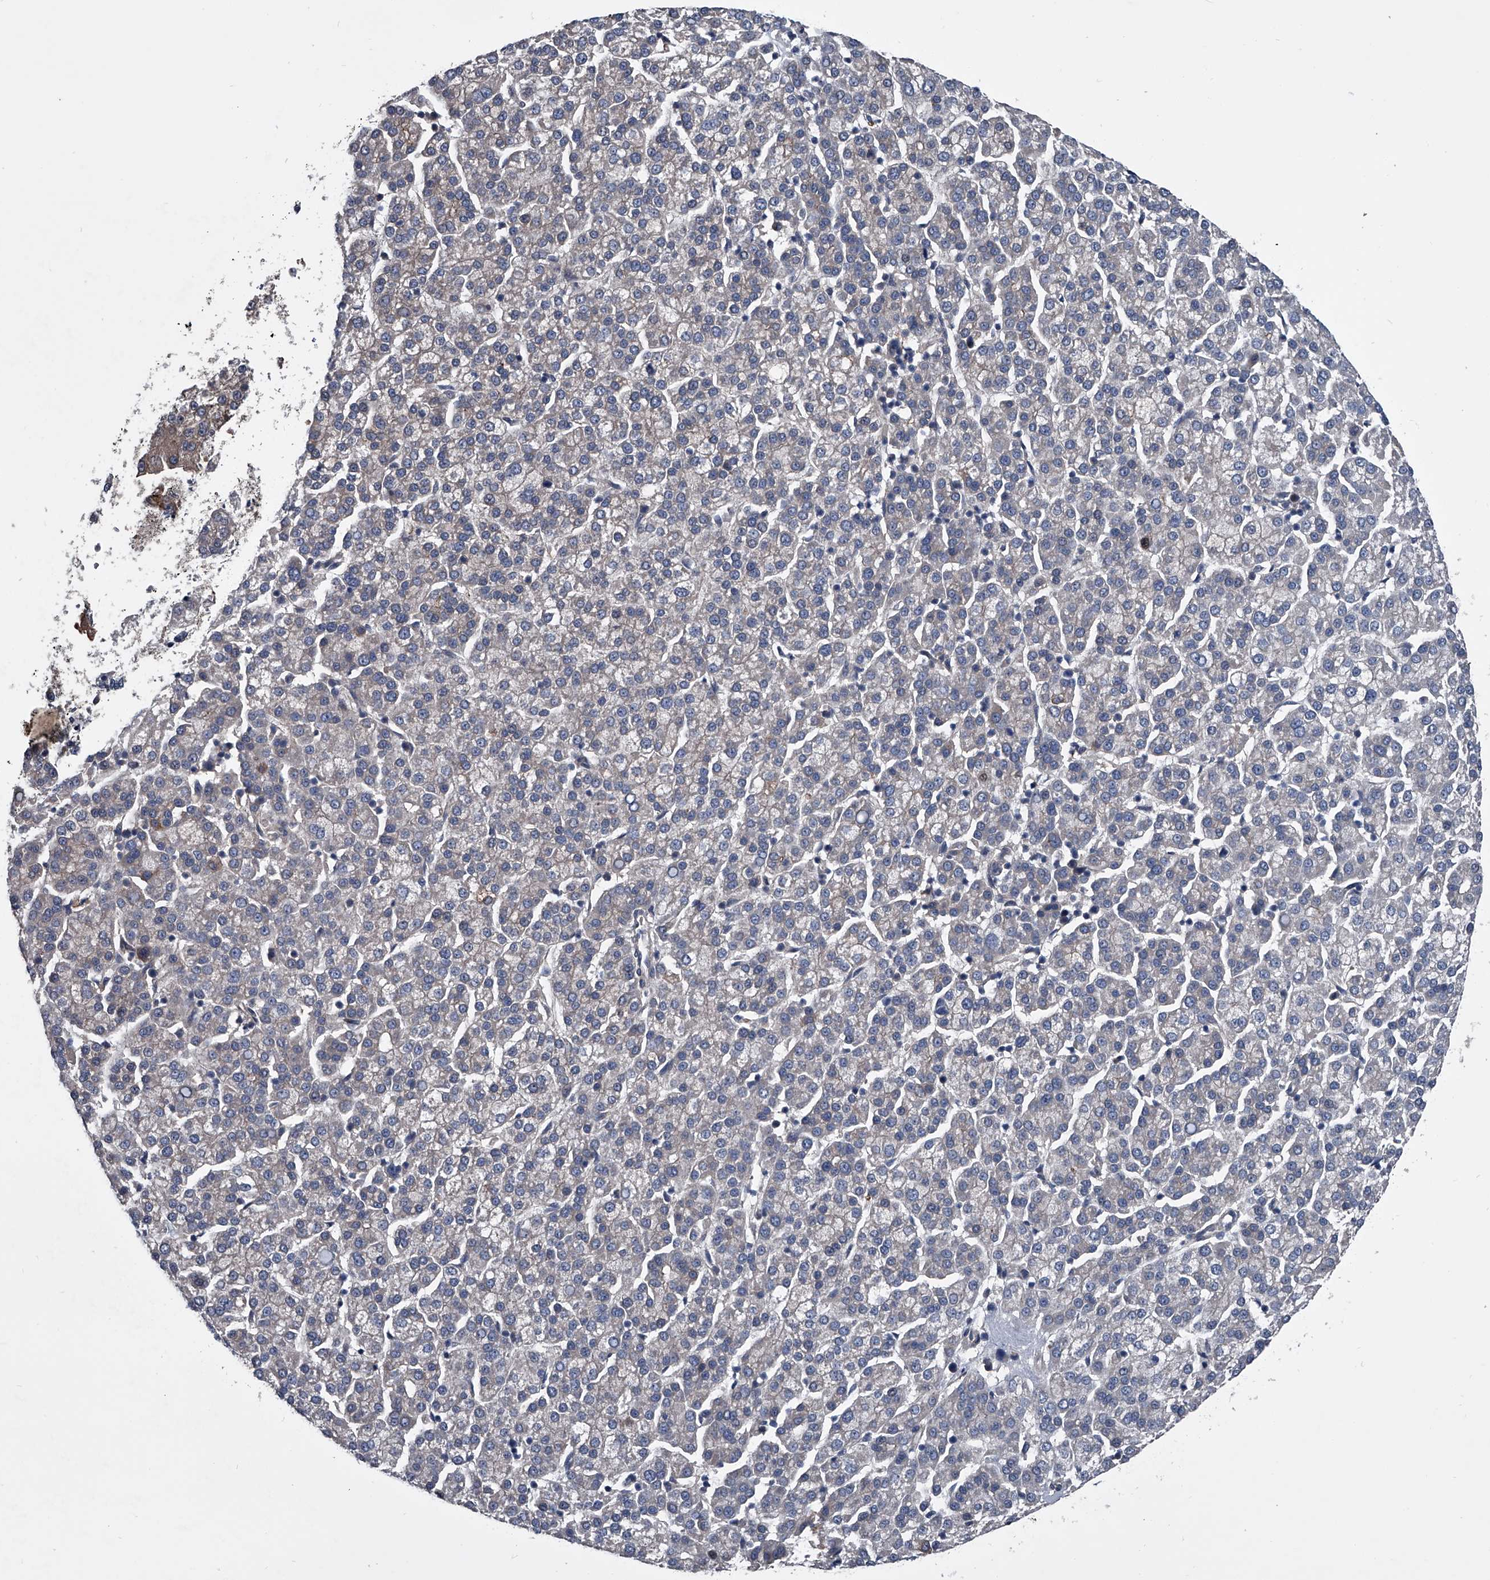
{"staining": {"intensity": "negative", "quantity": "none", "location": "none"}, "tissue": "liver cancer", "cell_type": "Tumor cells", "image_type": "cancer", "snomed": [{"axis": "morphology", "description": "Carcinoma, Hepatocellular, NOS"}, {"axis": "topography", "description": "Liver"}], "caption": "The photomicrograph demonstrates no staining of tumor cells in hepatocellular carcinoma (liver). Brightfield microscopy of immunohistochemistry stained with DAB (brown) and hematoxylin (blue), captured at high magnification.", "gene": "KIF13A", "patient": {"sex": "female", "age": 58}}